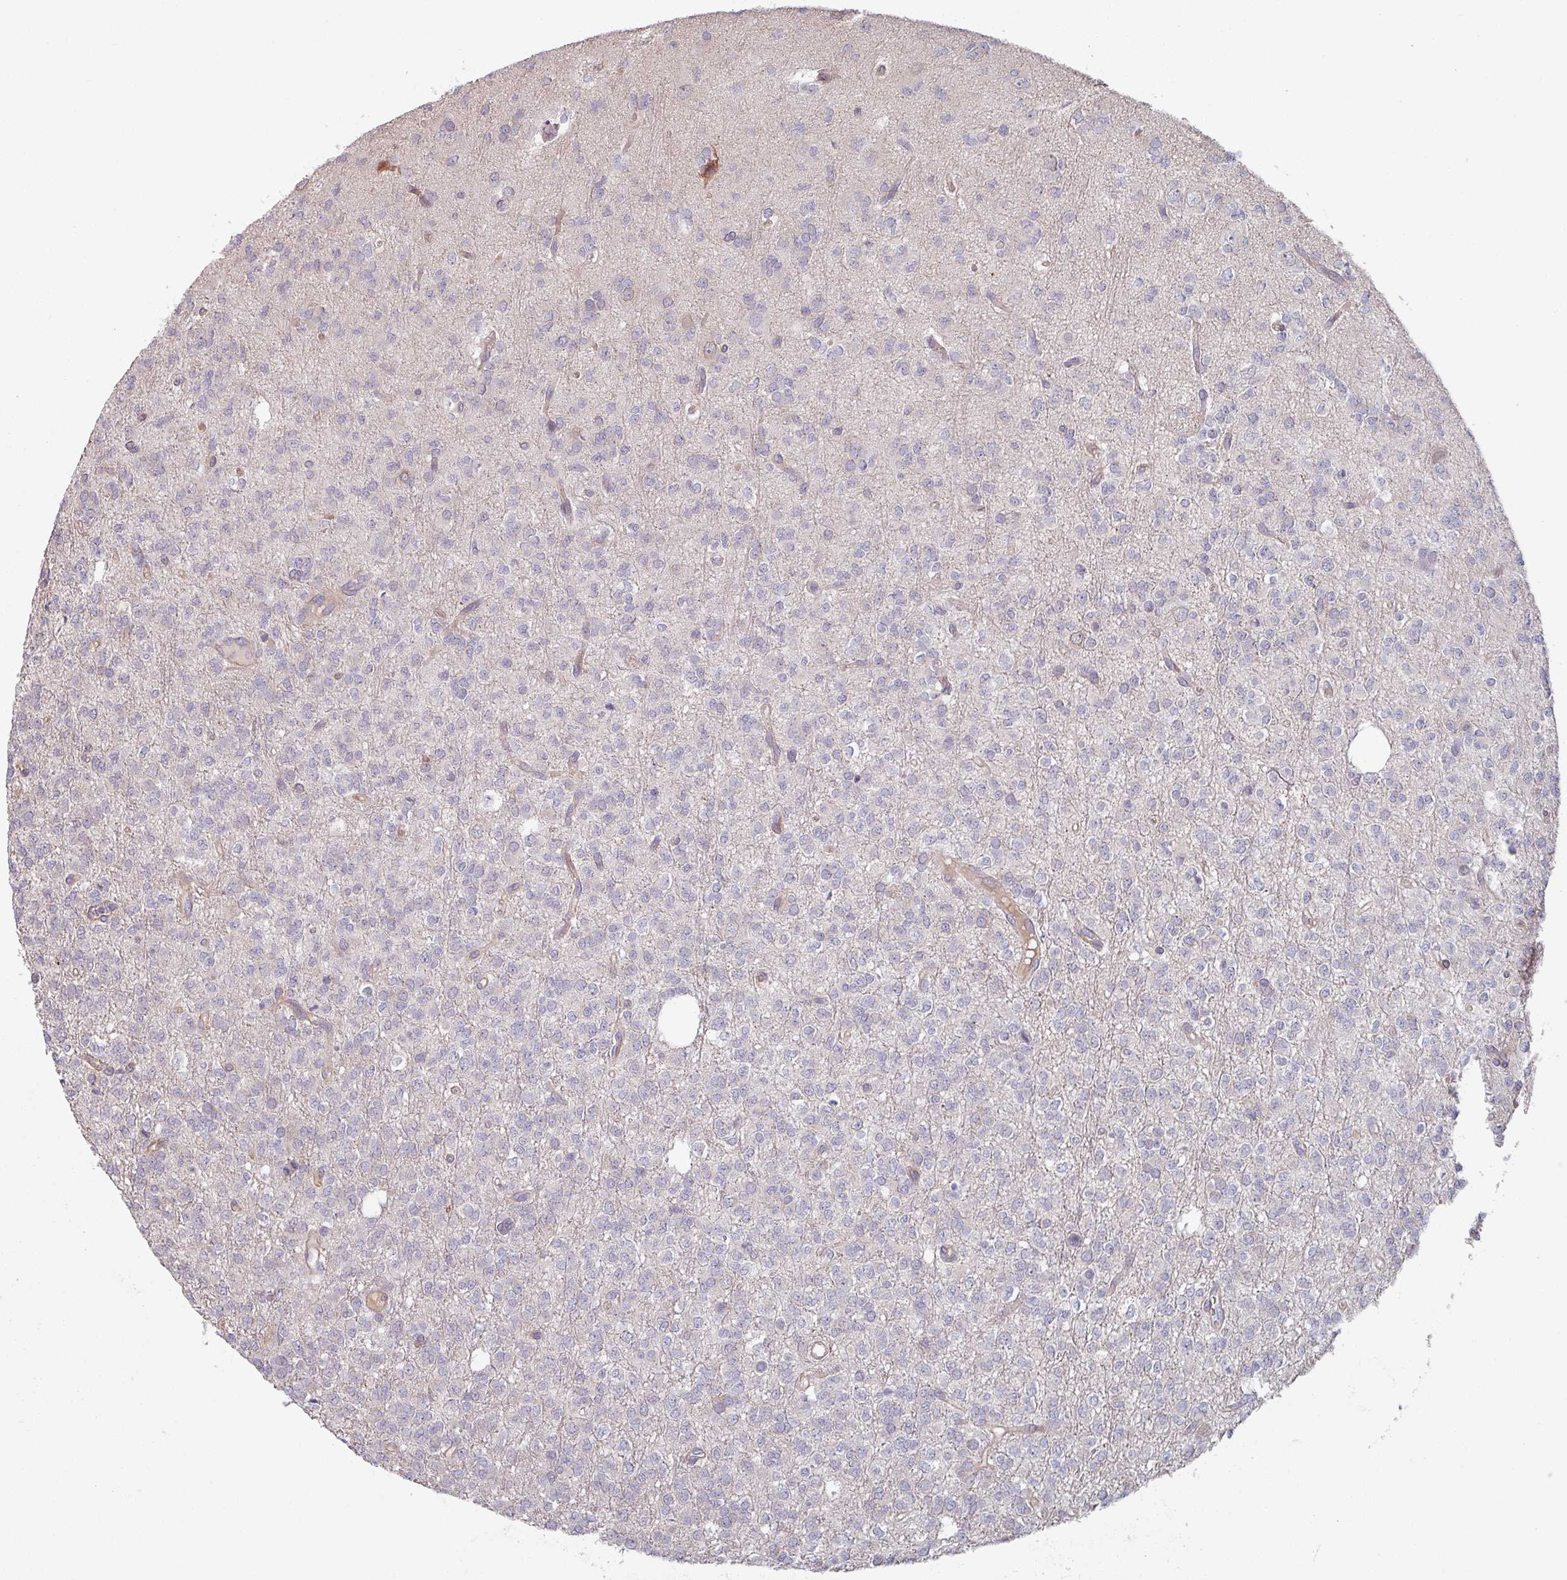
{"staining": {"intensity": "negative", "quantity": "none", "location": "none"}, "tissue": "glioma", "cell_type": "Tumor cells", "image_type": "cancer", "snomed": [{"axis": "morphology", "description": "Glioma, malignant, Low grade"}, {"axis": "topography", "description": "Brain"}], "caption": "Glioma stained for a protein using IHC displays no expression tumor cells.", "gene": "C4BPB", "patient": {"sex": "female", "age": 33}}